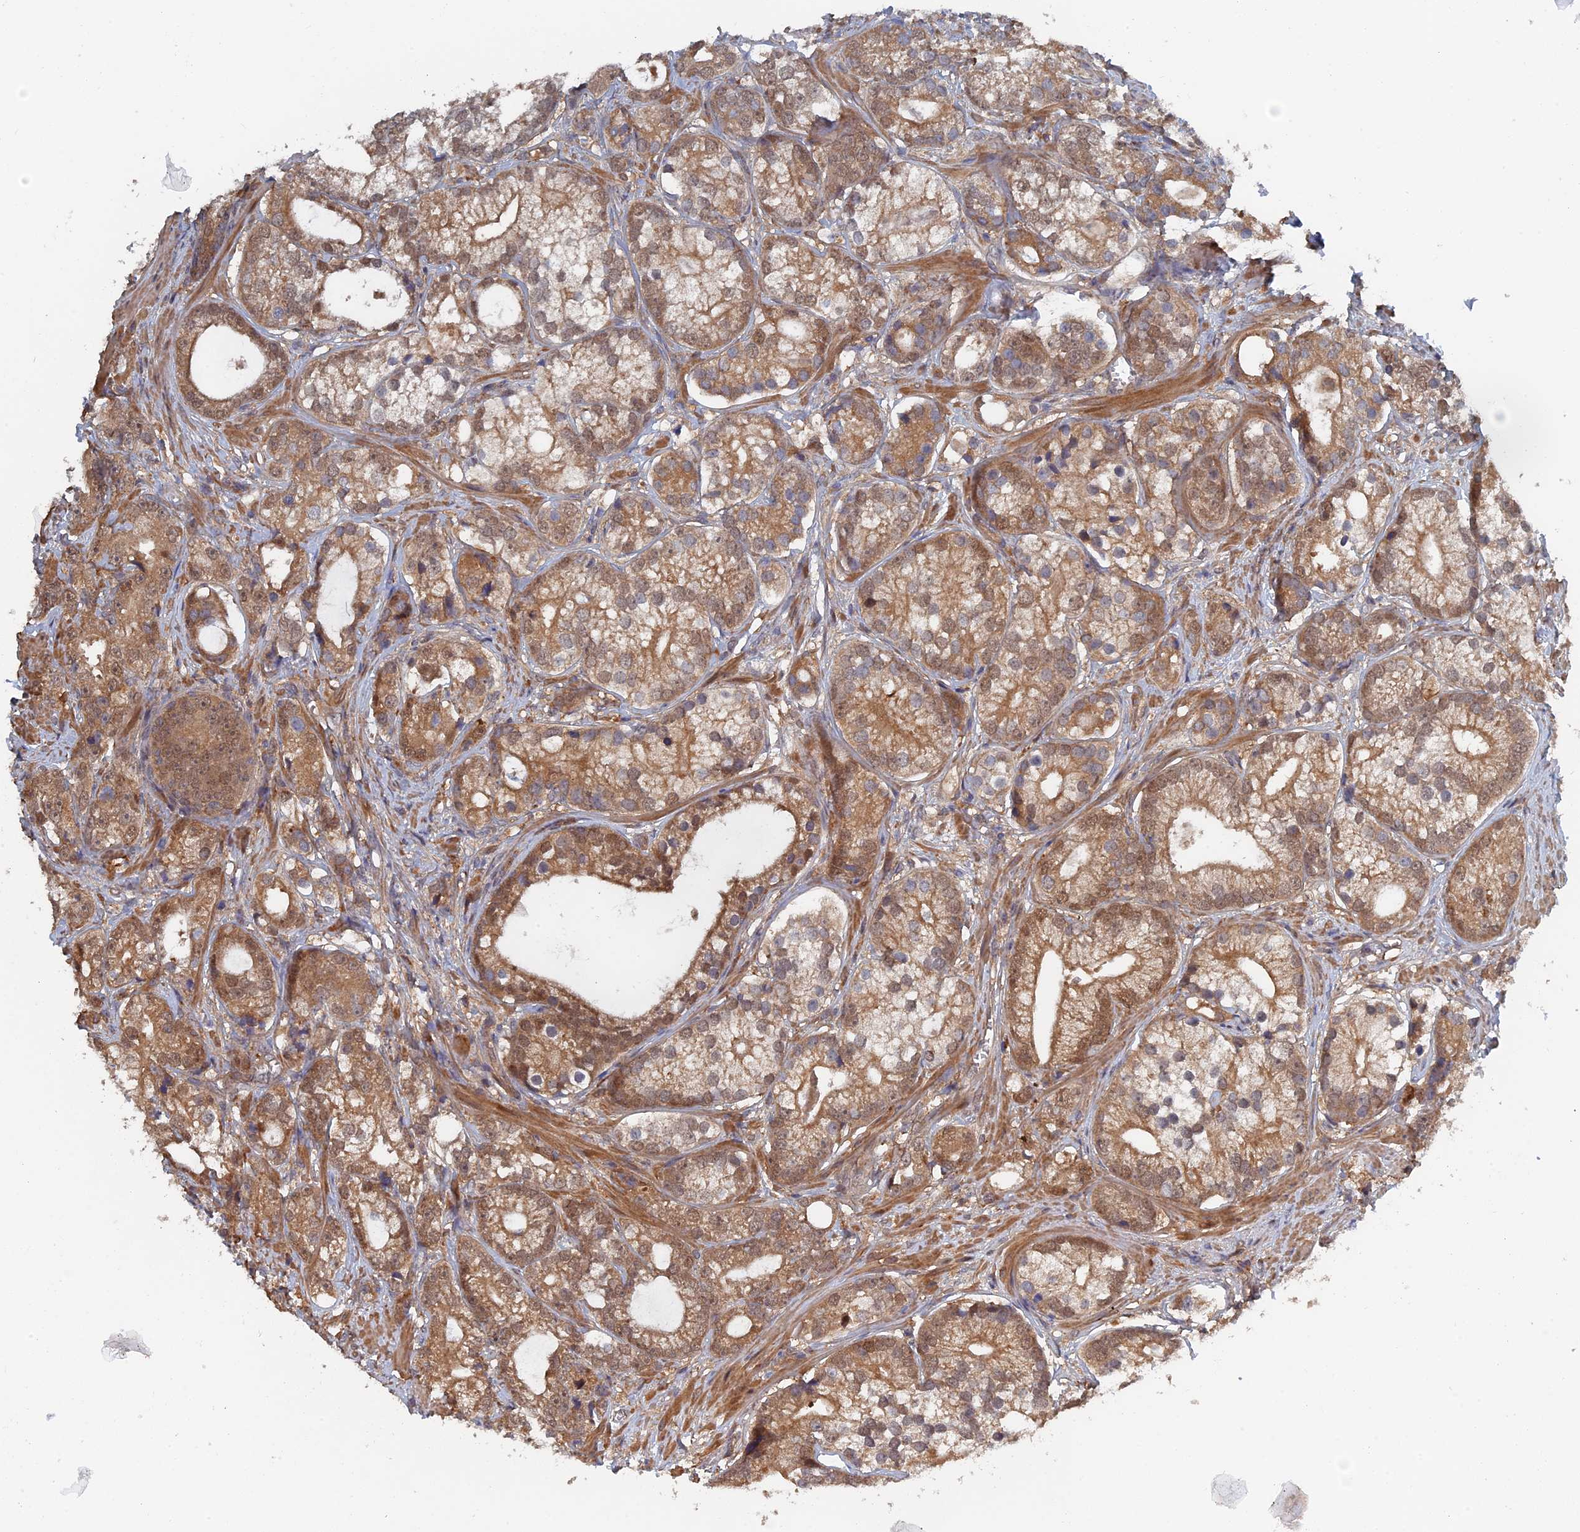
{"staining": {"intensity": "moderate", "quantity": ">75%", "location": "cytoplasmic/membranous,nuclear"}, "tissue": "prostate cancer", "cell_type": "Tumor cells", "image_type": "cancer", "snomed": [{"axis": "morphology", "description": "Adenocarcinoma, High grade"}, {"axis": "topography", "description": "Prostate"}], "caption": "A photomicrograph of prostate cancer stained for a protein shows moderate cytoplasmic/membranous and nuclear brown staining in tumor cells. (Stains: DAB in brown, nuclei in blue, Microscopy: brightfield microscopy at high magnification).", "gene": "ELOVL6", "patient": {"sex": "male", "age": 75}}